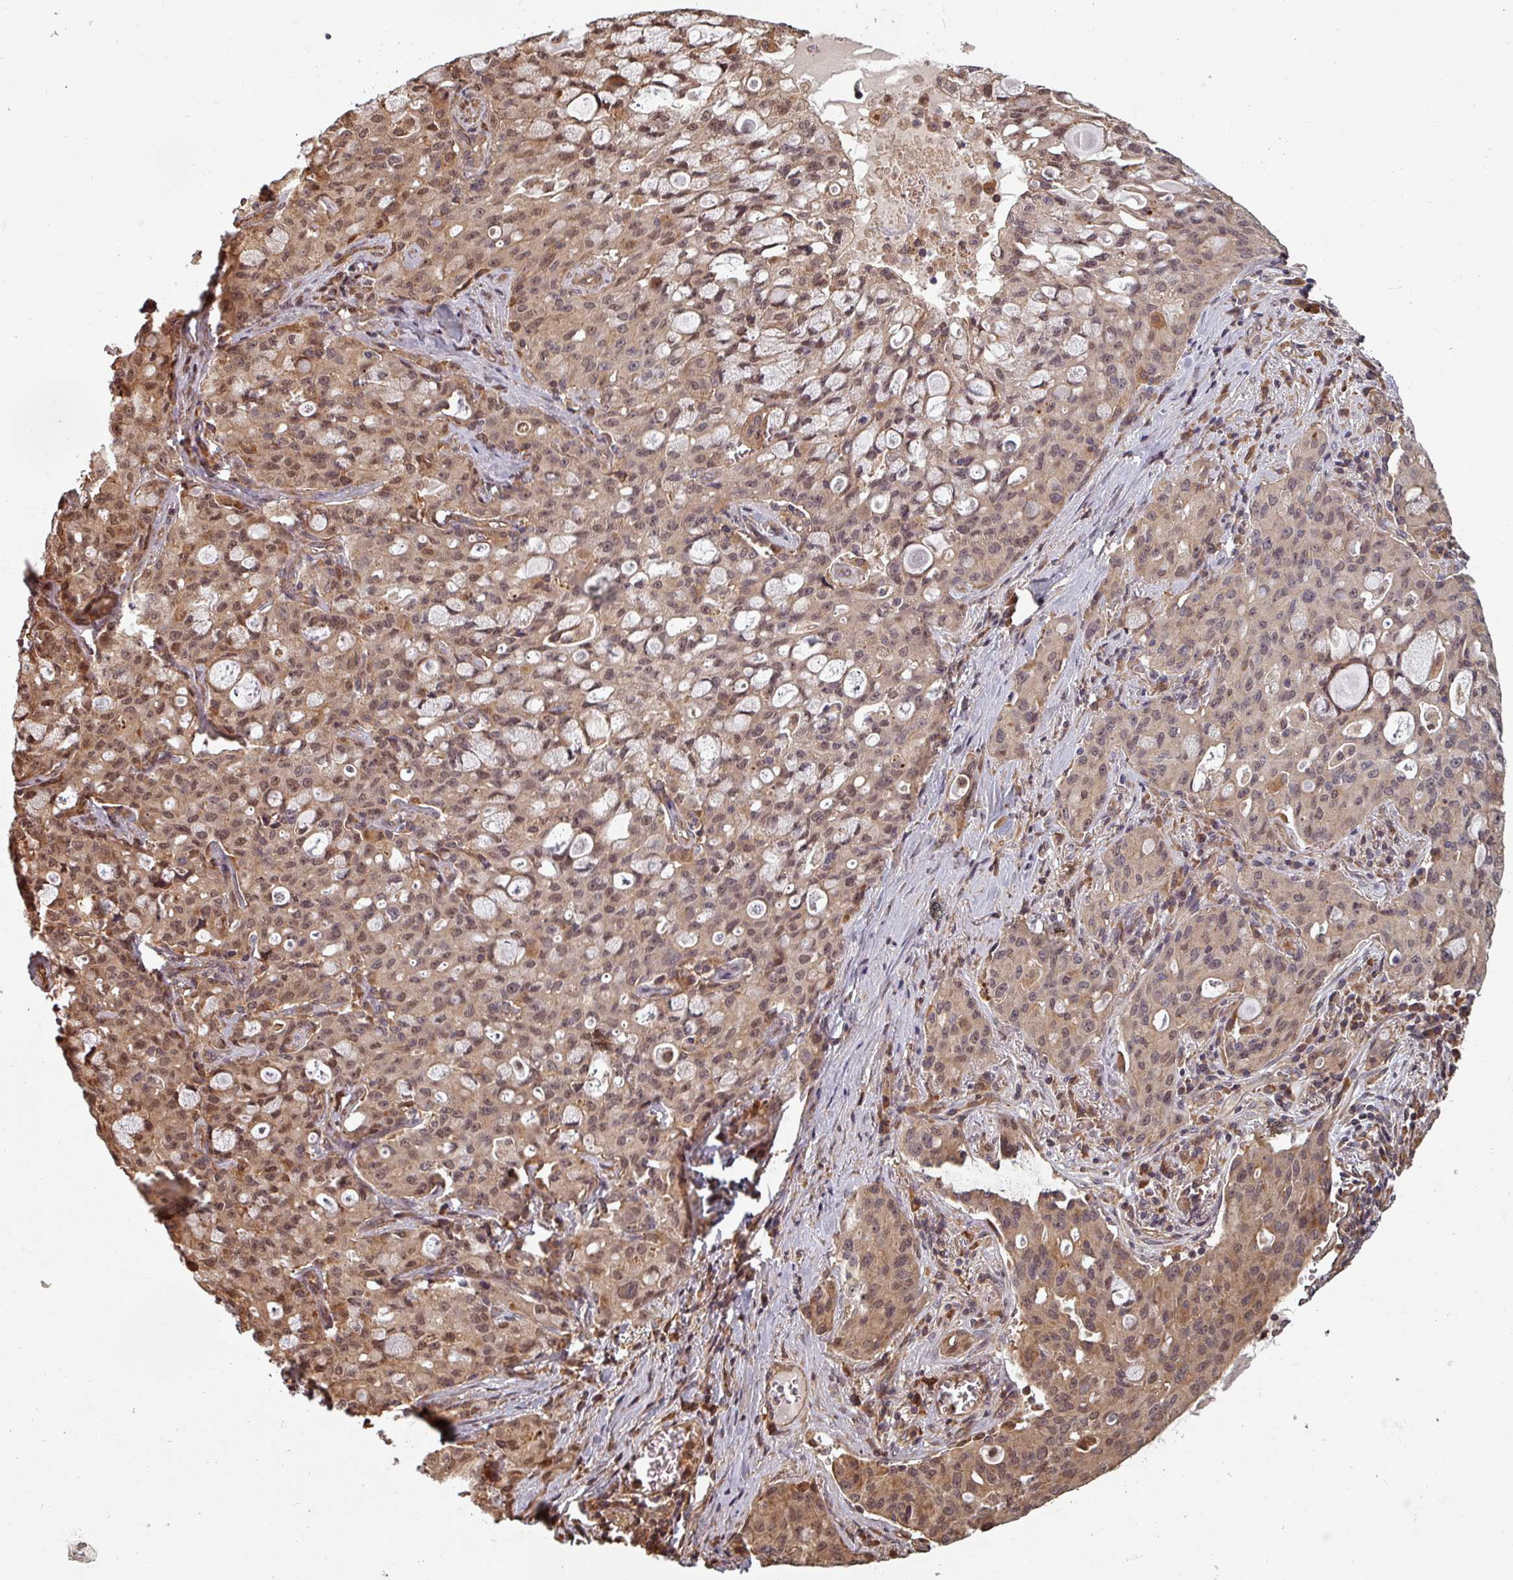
{"staining": {"intensity": "moderate", "quantity": "25%-75%", "location": "cytoplasmic/membranous,nuclear"}, "tissue": "lung cancer", "cell_type": "Tumor cells", "image_type": "cancer", "snomed": [{"axis": "morphology", "description": "Adenocarcinoma, NOS"}, {"axis": "topography", "description": "Lung"}], "caption": "Immunohistochemistry staining of lung cancer, which exhibits medium levels of moderate cytoplasmic/membranous and nuclear staining in approximately 25%-75% of tumor cells indicating moderate cytoplasmic/membranous and nuclear protein expression. The staining was performed using DAB (brown) for protein detection and nuclei were counterstained in hematoxylin (blue).", "gene": "EID1", "patient": {"sex": "female", "age": 44}}